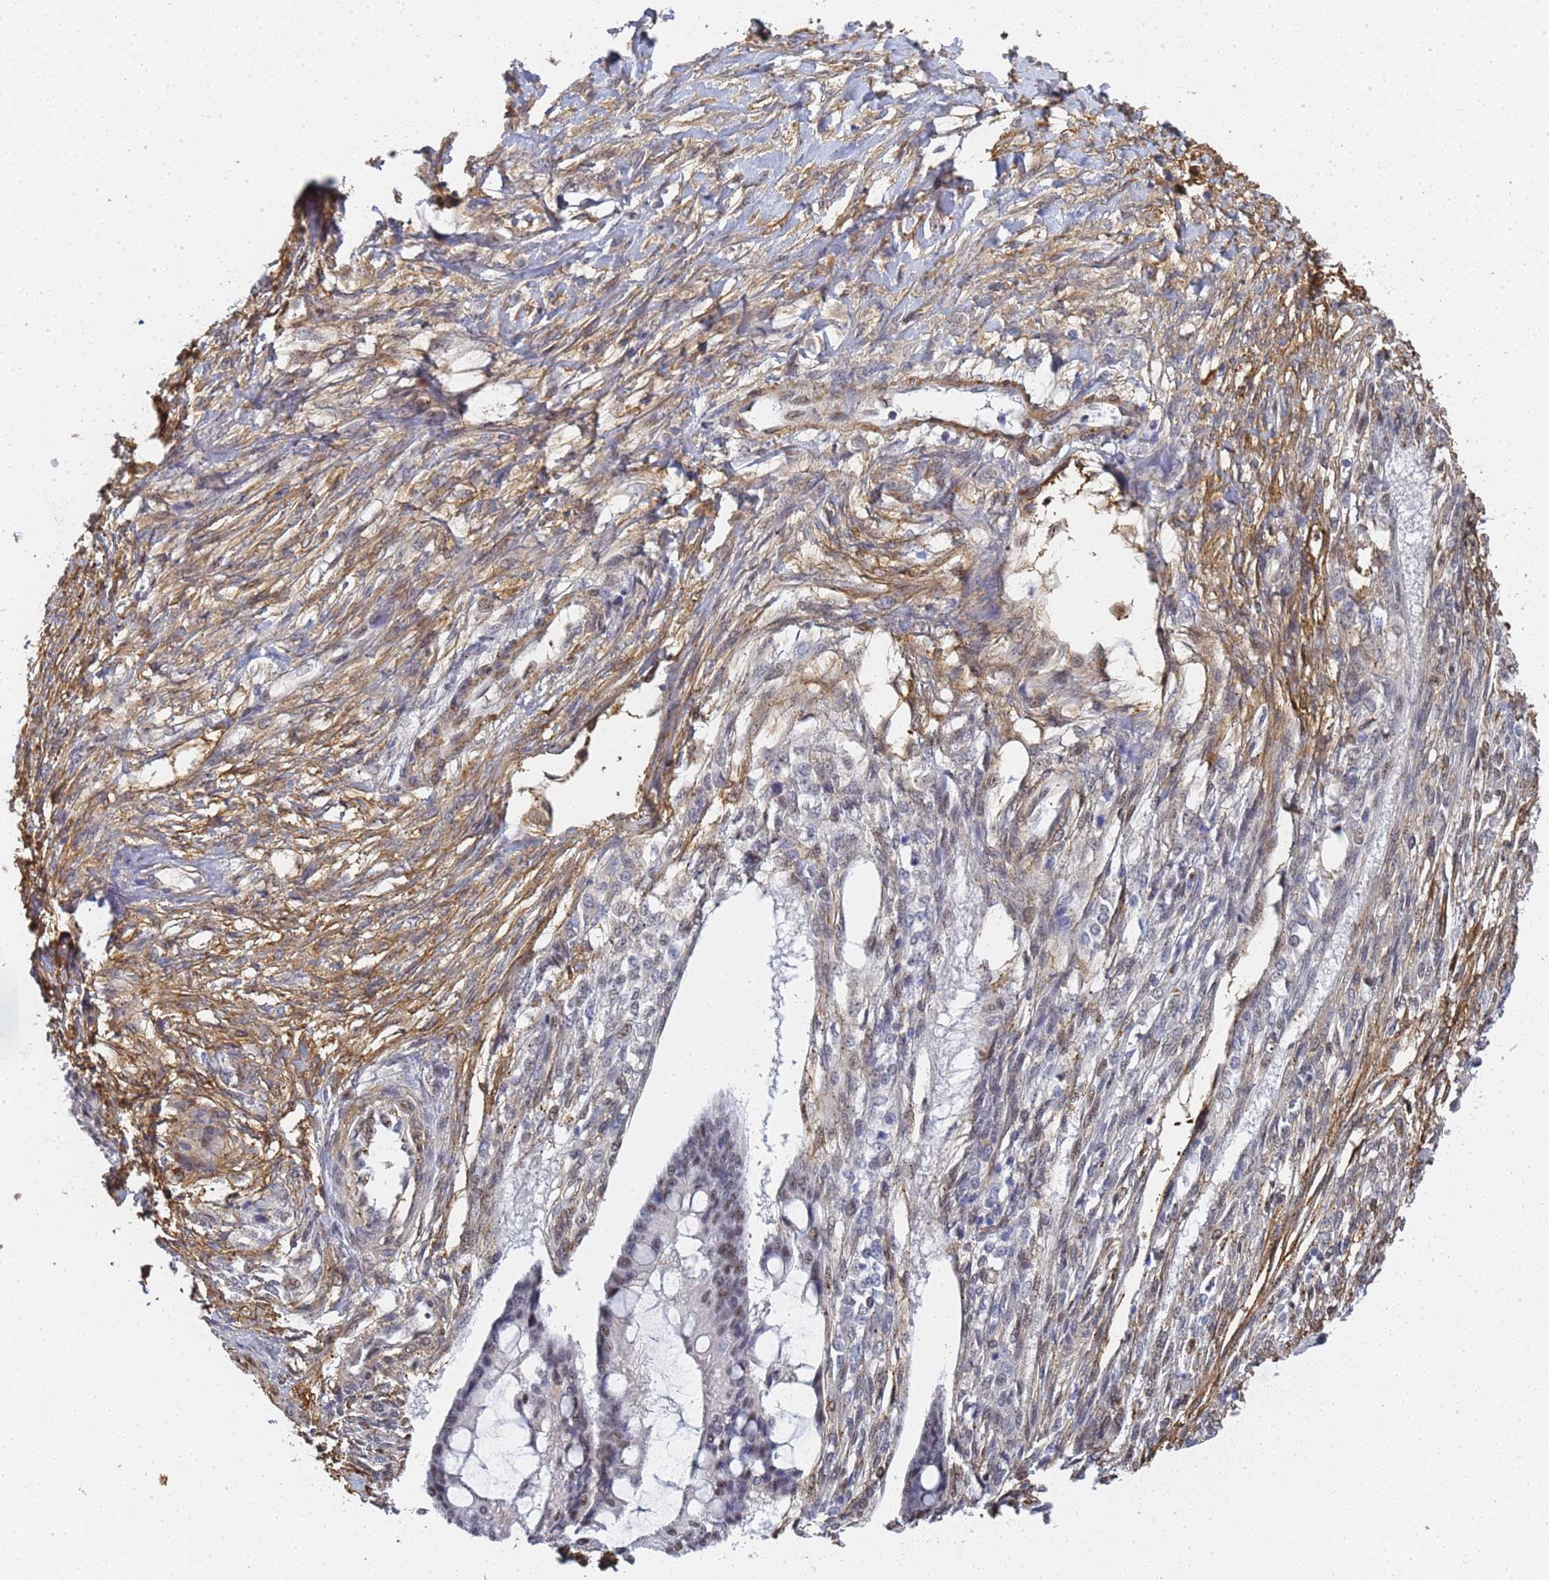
{"staining": {"intensity": "moderate", "quantity": "<25%", "location": "nuclear"}, "tissue": "ovarian cancer", "cell_type": "Tumor cells", "image_type": "cancer", "snomed": [{"axis": "morphology", "description": "Cystadenocarcinoma, mucinous, NOS"}, {"axis": "topography", "description": "Ovary"}], "caption": "Approximately <25% of tumor cells in human ovarian cancer (mucinous cystadenocarcinoma) show moderate nuclear protein expression as visualized by brown immunohistochemical staining.", "gene": "PRRT4", "patient": {"sex": "female", "age": 73}}